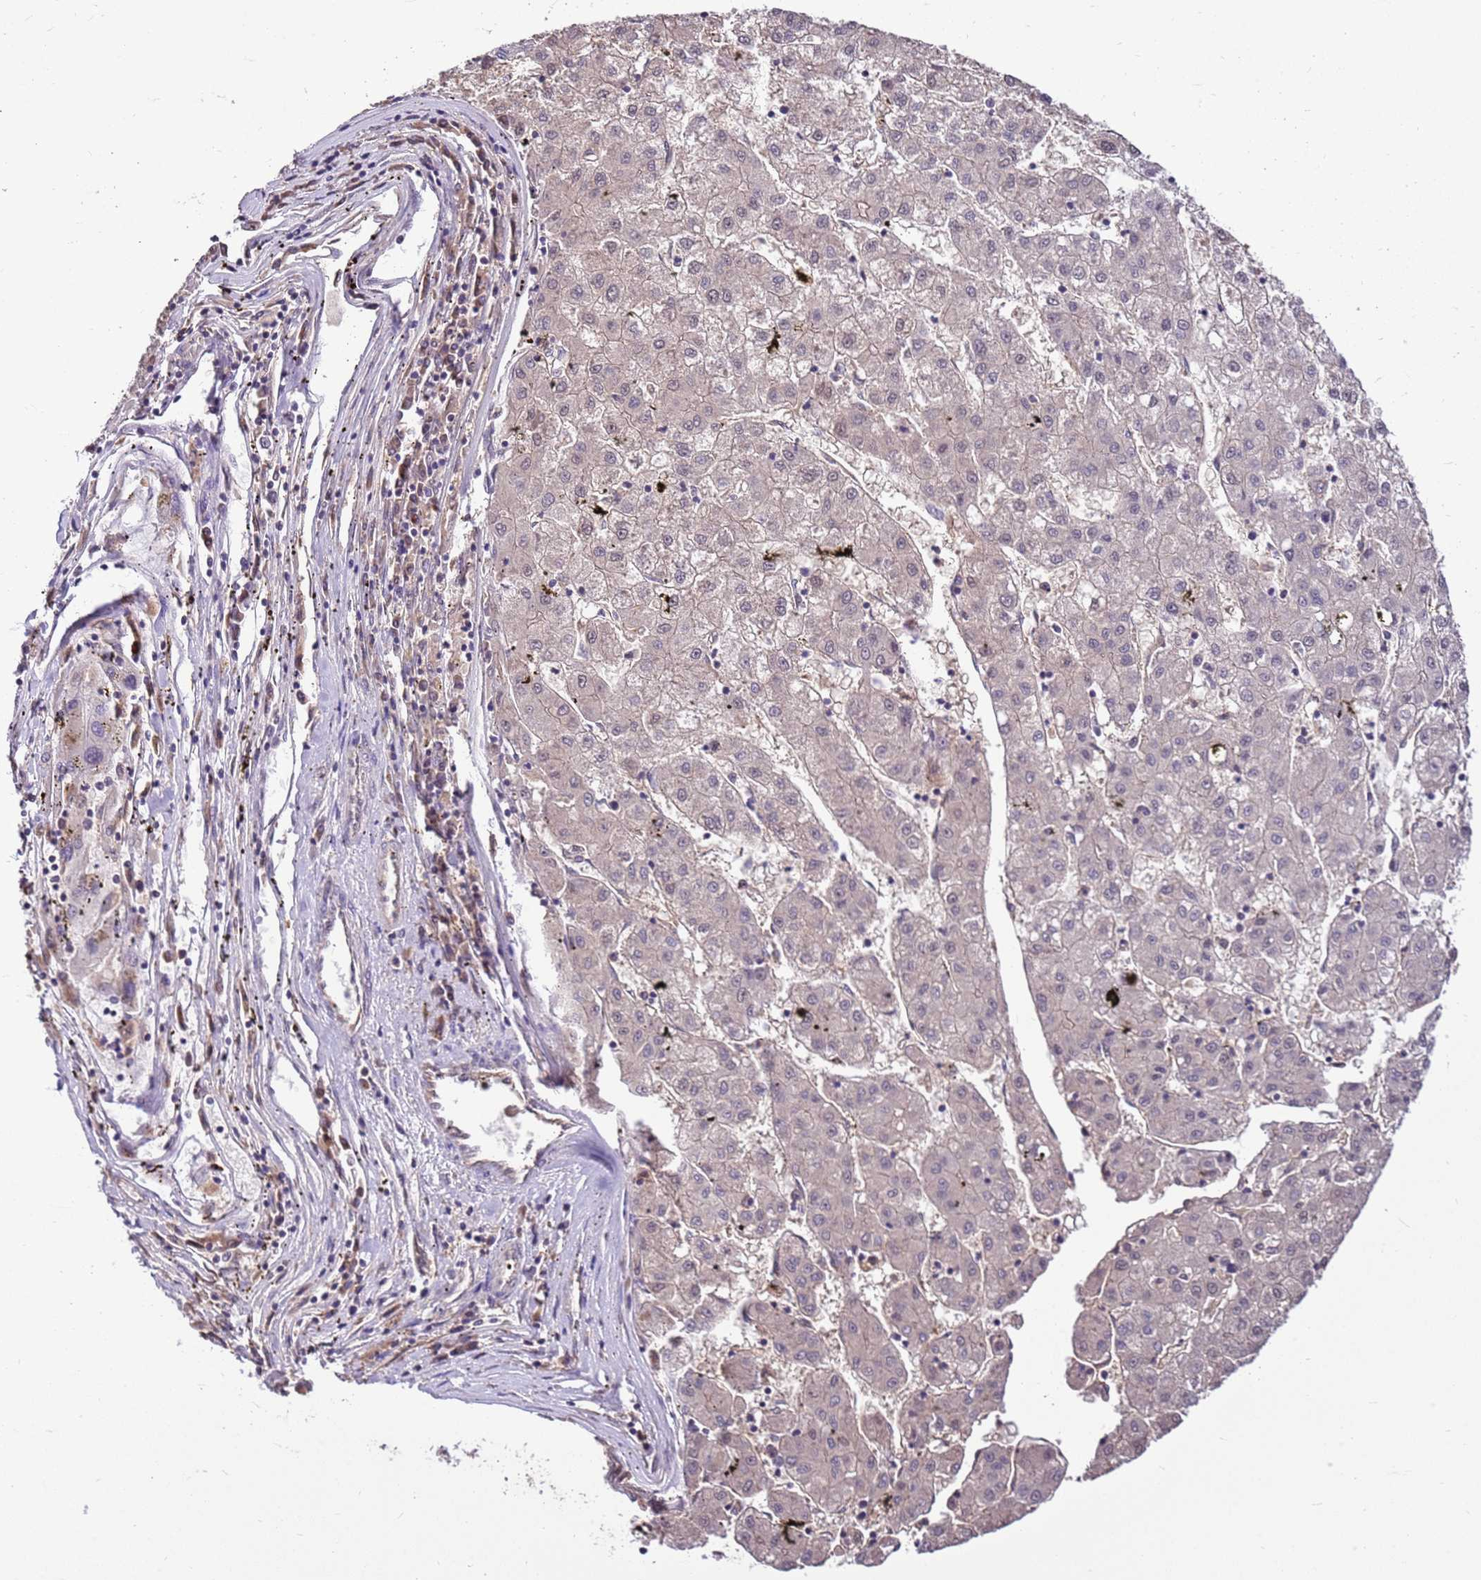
{"staining": {"intensity": "negative", "quantity": "none", "location": "none"}, "tissue": "liver cancer", "cell_type": "Tumor cells", "image_type": "cancer", "snomed": [{"axis": "morphology", "description": "Carcinoma, Hepatocellular, NOS"}, {"axis": "topography", "description": "Liver"}], "caption": "Tumor cells are negative for protein expression in human liver cancer (hepatocellular carcinoma).", "gene": "BBS5", "patient": {"sex": "male", "age": 72}}